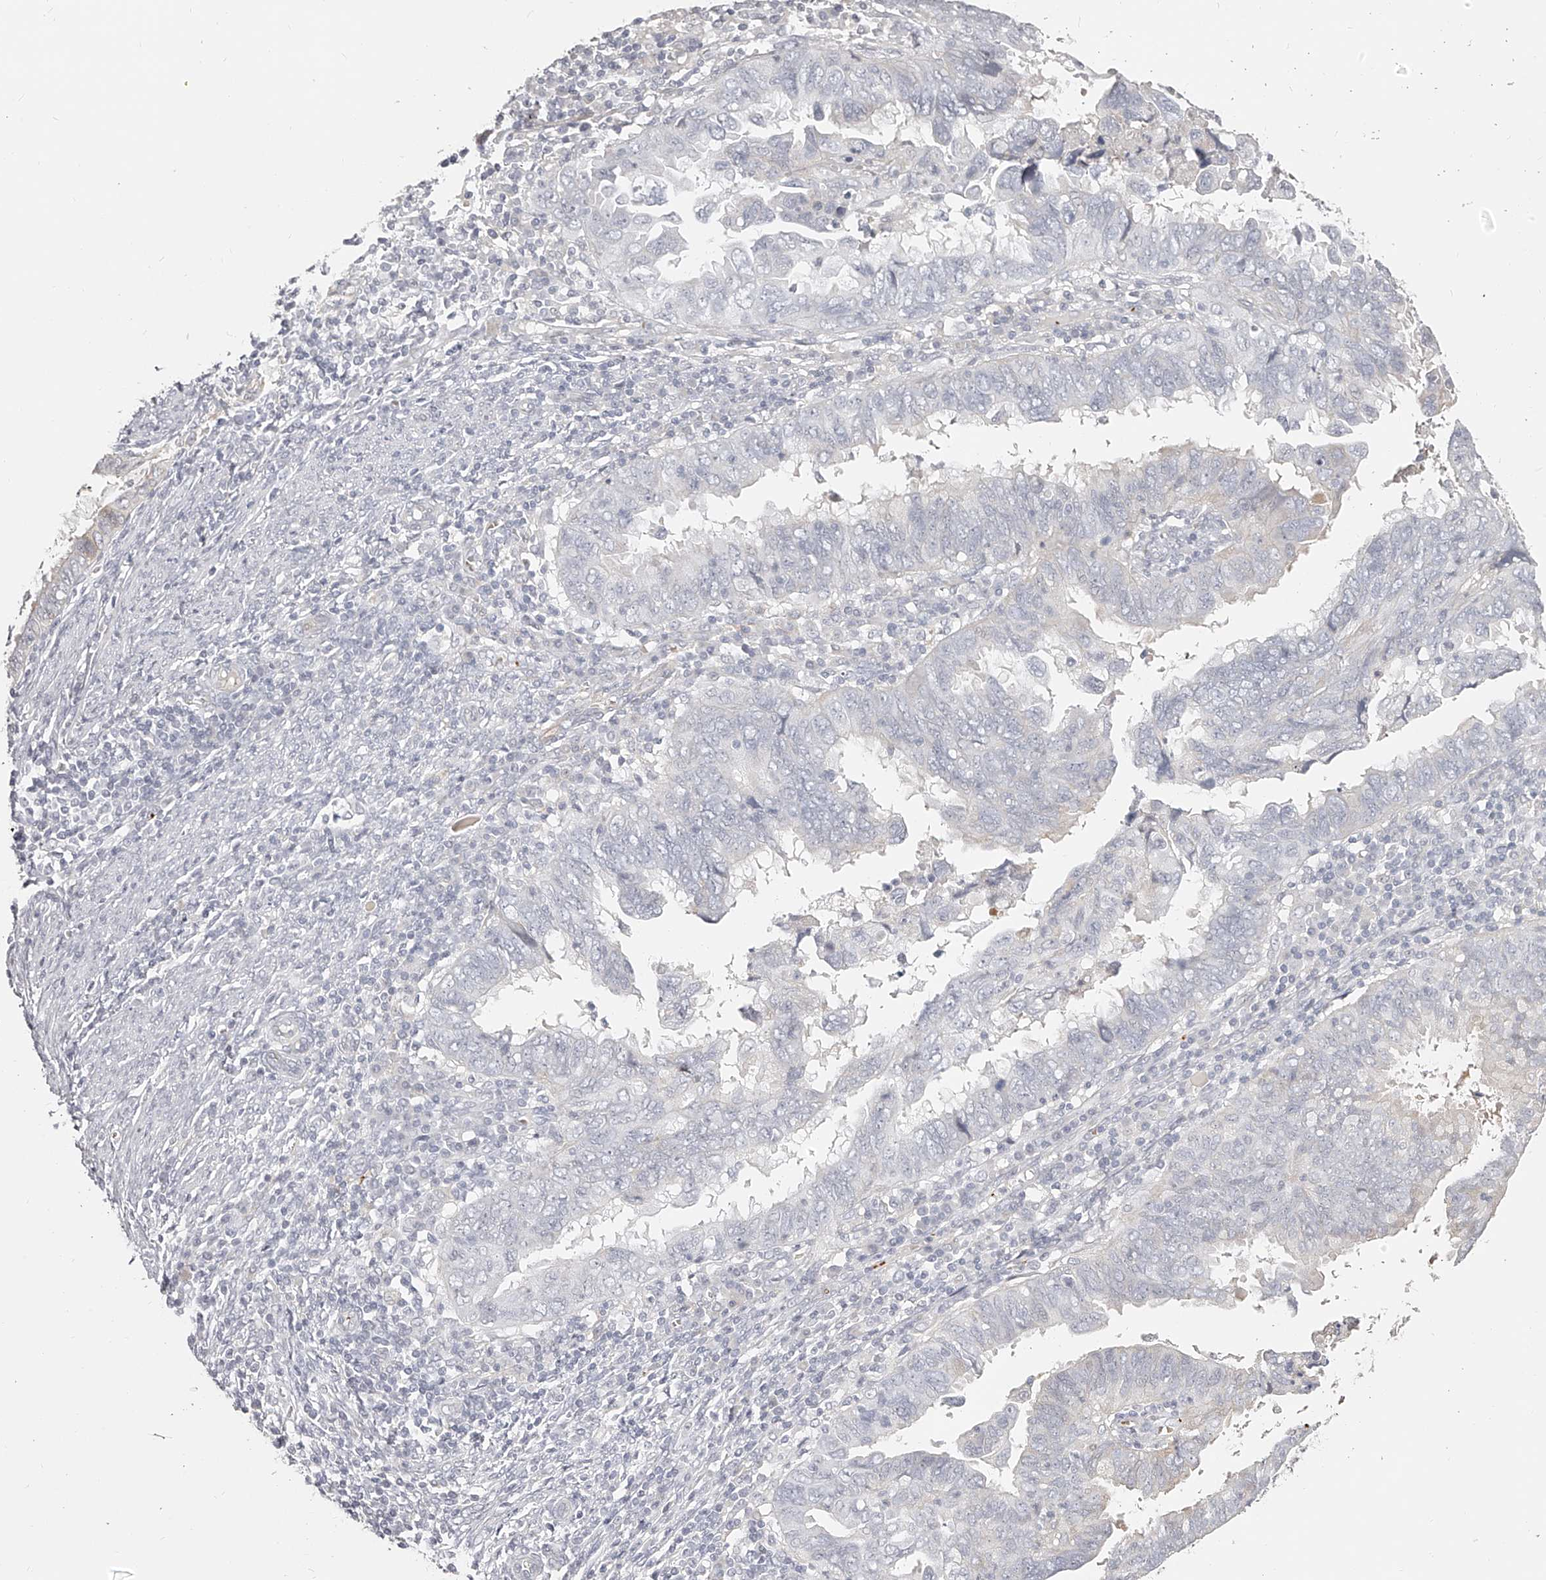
{"staining": {"intensity": "negative", "quantity": "none", "location": "none"}, "tissue": "endometrial cancer", "cell_type": "Tumor cells", "image_type": "cancer", "snomed": [{"axis": "morphology", "description": "Adenocarcinoma, NOS"}, {"axis": "topography", "description": "Uterus"}], "caption": "This is an immunohistochemistry image of human endometrial cancer. There is no staining in tumor cells.", "gene": "ITGB3", "patient": {"sex": "female", "age": 77}}